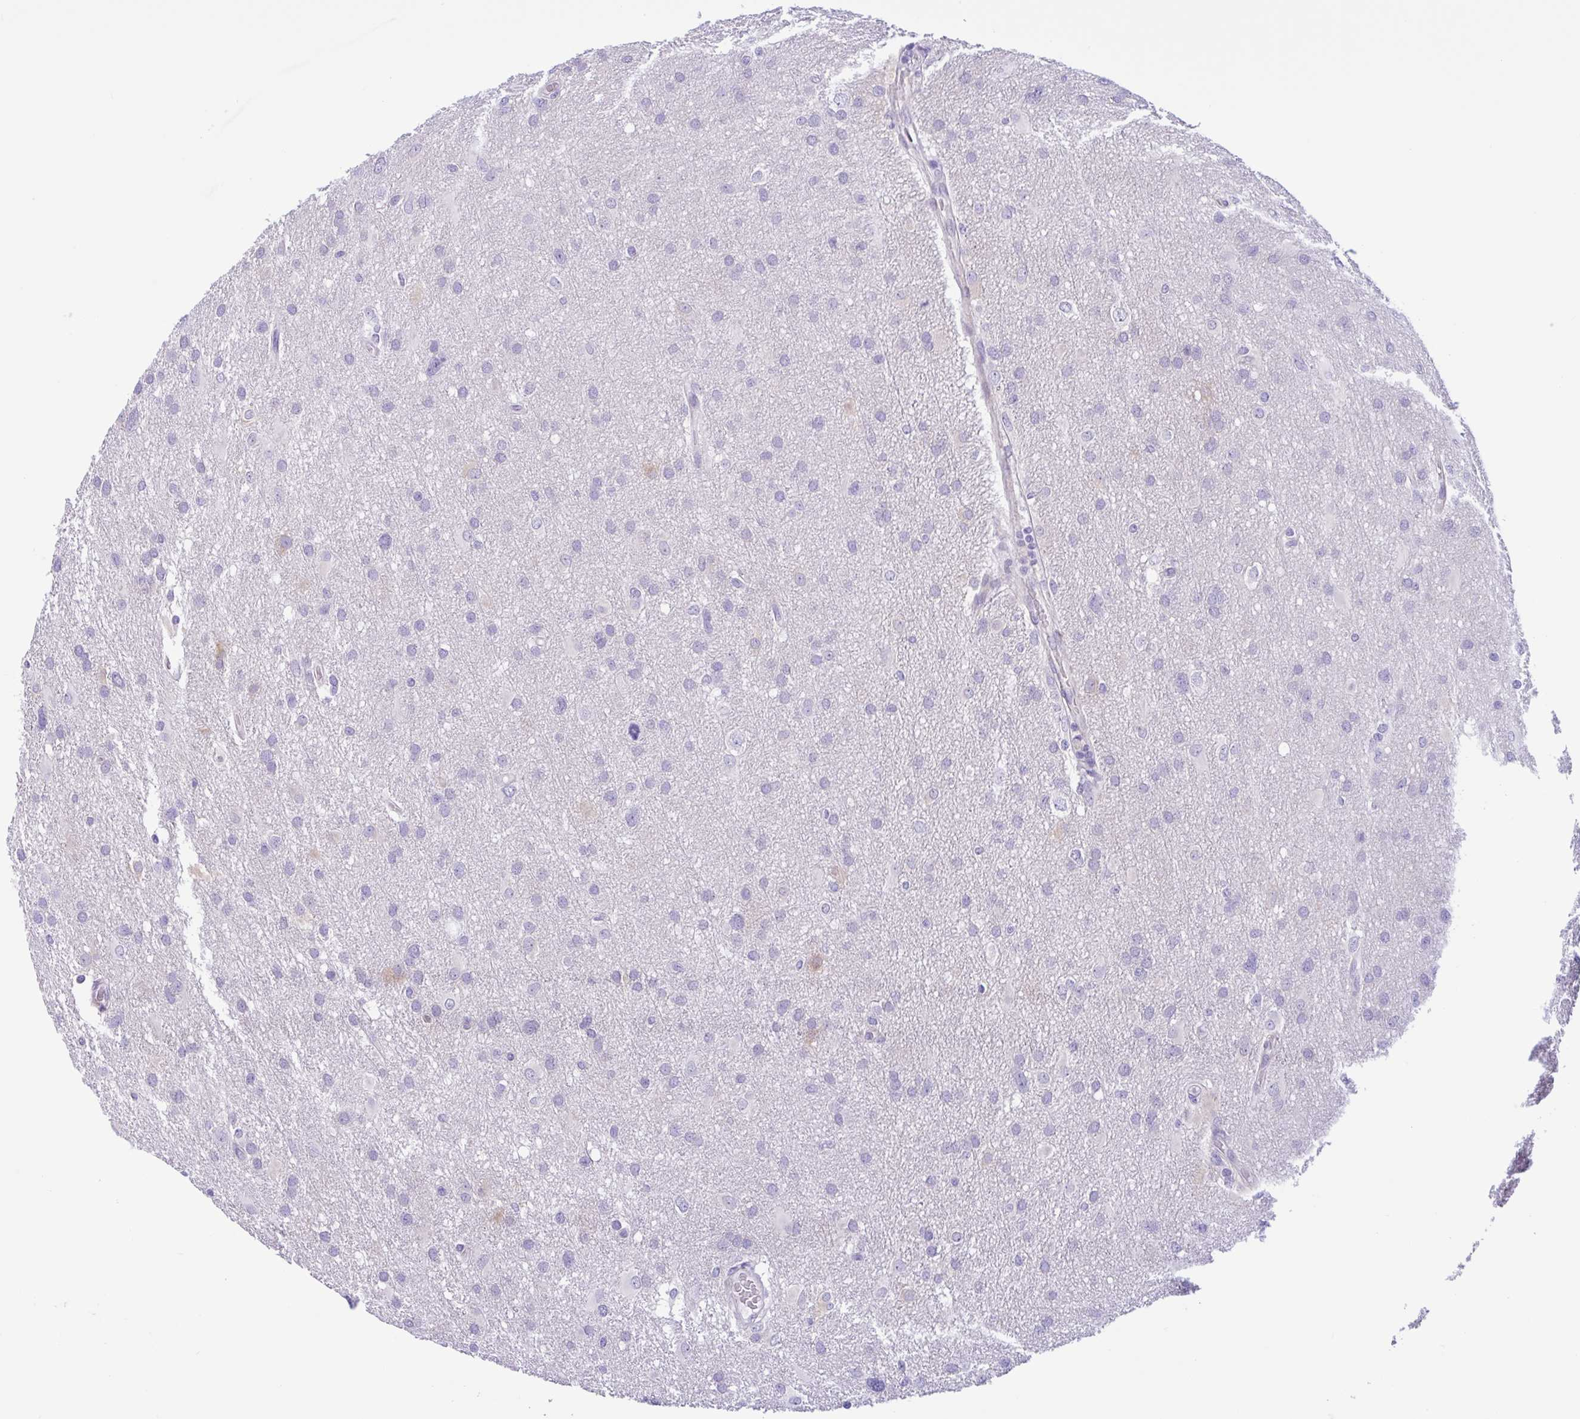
{"staining": {"intensity": "negative", "quantity": "none", "location": "none"}, "tissue": "glioma", "cell_type": "Tumor cells", "image_type": "cancer", "snomed": [{"axis": "morphology", "description": "Glioma, malignant, High grade"}, {"axis": "topography", "description": "Brain"}], "caption": "This is a histopathology image of IHC staining of malignant high-grade glioma, which shows no expression in tumor cells.", "gene": "AHCYL2", "patient": {"sex": "male", "age": 53}}